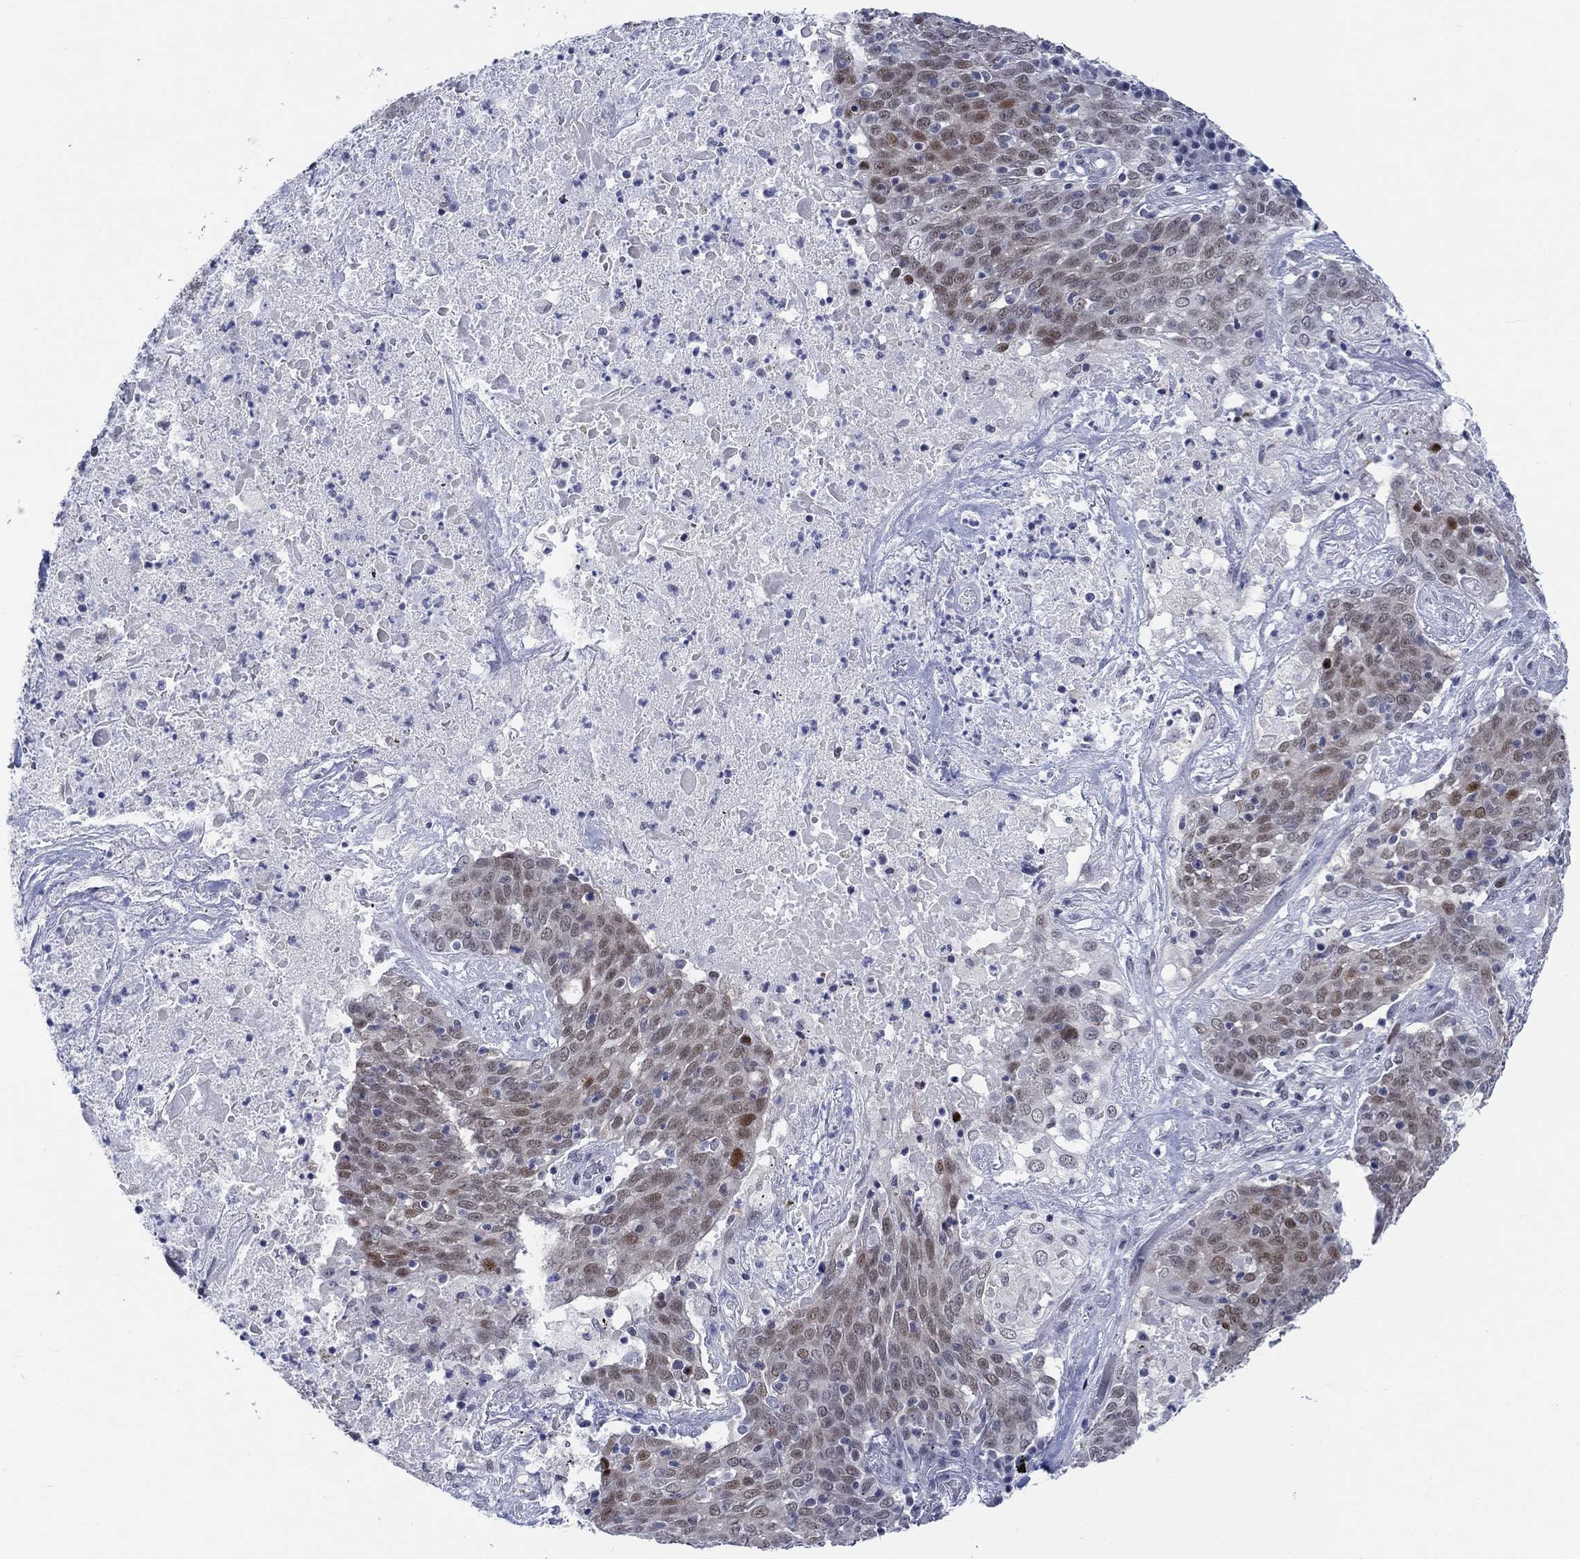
{"staining": {"intensity": "moderate", "quantity": "<25%", "location": "nuclear"}, "tissue": "lung cancer", "cell_type": "Tumor cells", "image_type": "cancer", "snomed": [{"axis": "morphology", "description": "Squamous cell carcinoma, NOS"}, {"axis": "topography", "description": "Lung"}], "caption": "Immunohistochemical staining of human squamous cell carcinoma (lung) reveals moderate nuclear protein expression in approximately <25% of tumor cells.", "gene": "NEU3", "patient": {"sex": "male", "age": 82}}